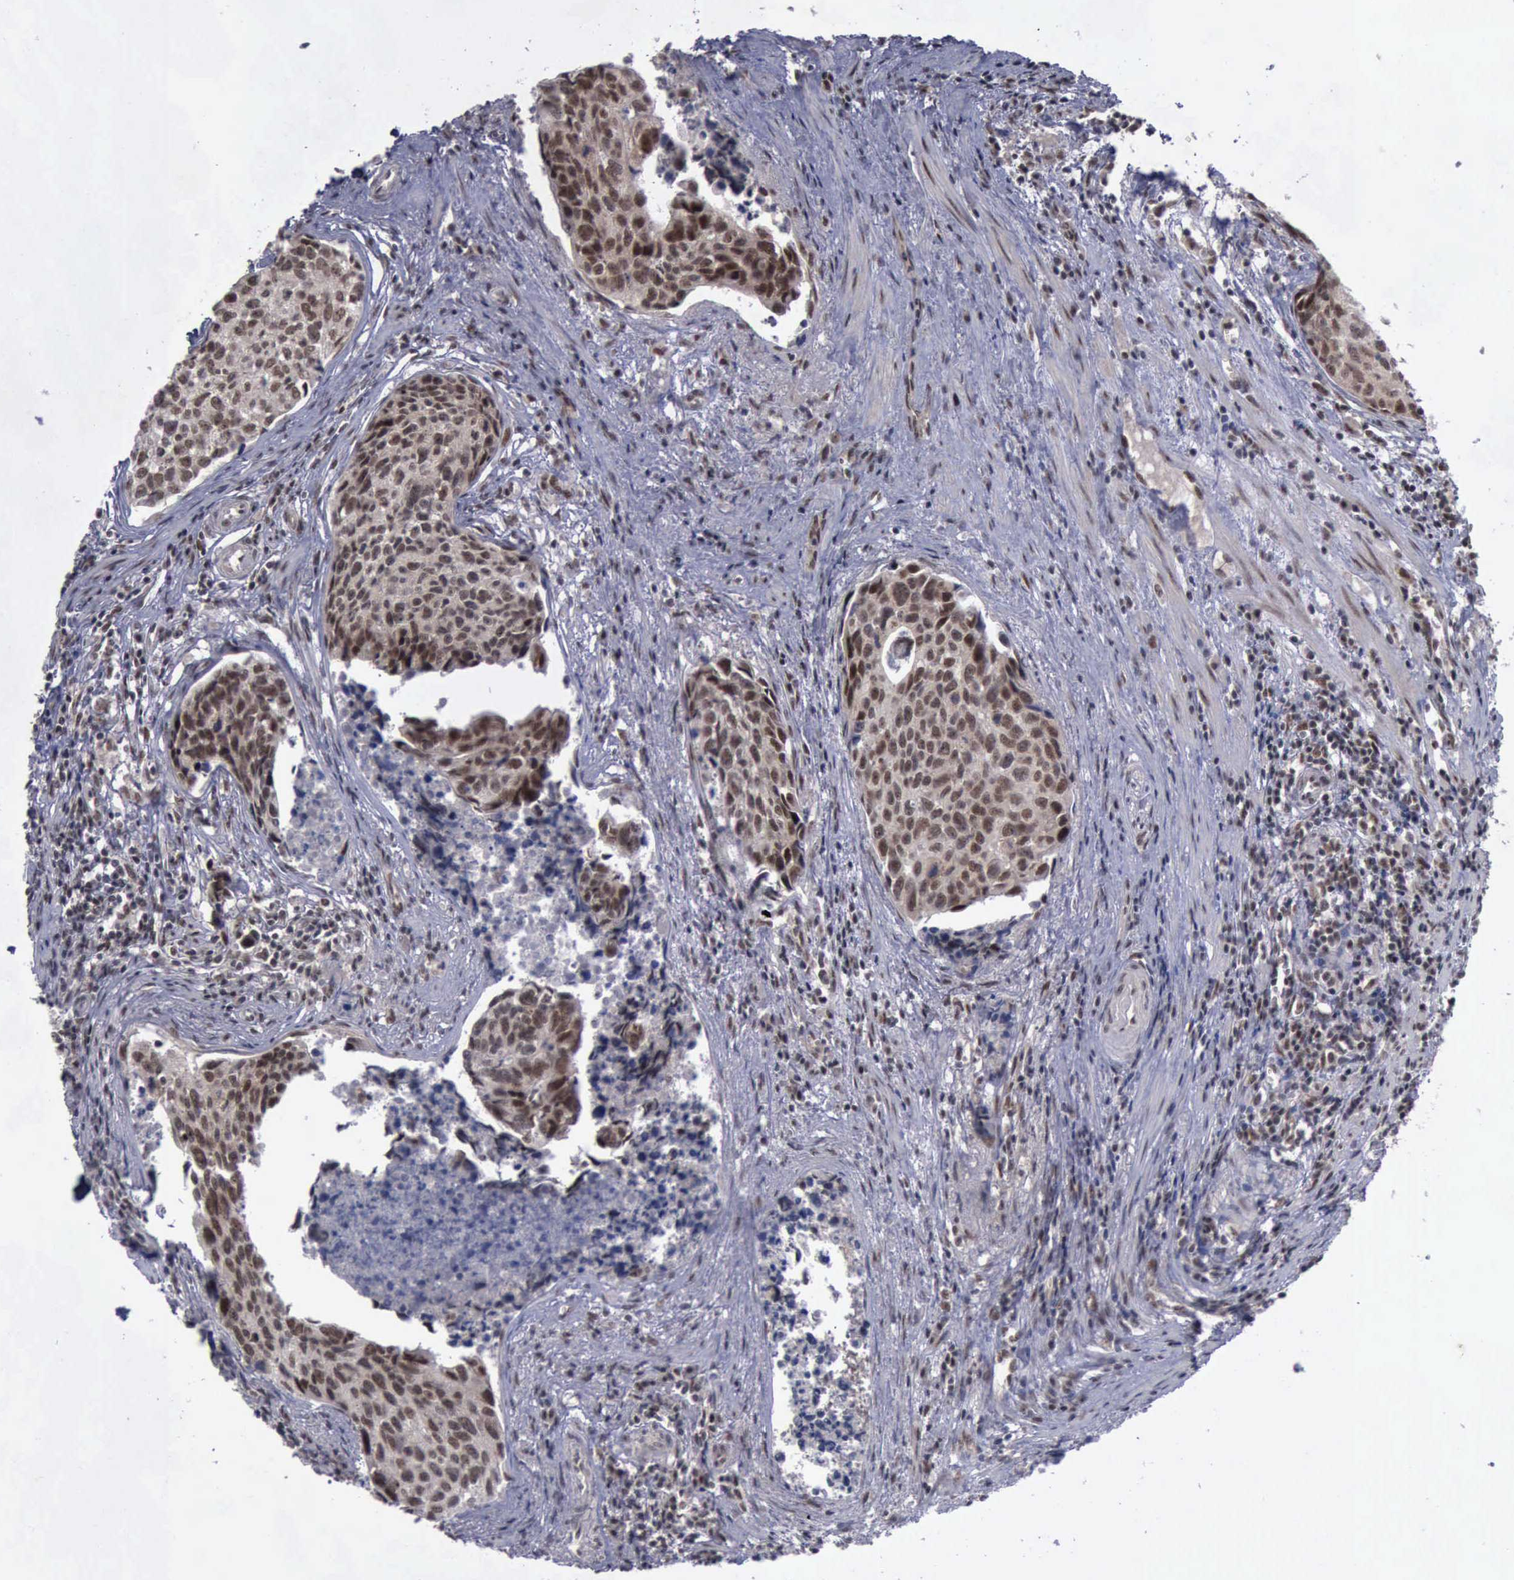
{"staining": {"intensity": "strong", "quantity": ">75%", "location": "cytoplasmic/membranous,nuclear"}, "tissue": "urothelial cancer", "cell_type": "Tumor cells", "image_type": "cancer", "snomed": [{"axis": "morphology", "description": "Urothelial carcinoma, High grade"}, {"axis": "topography", "description": "Urinary bladder"}], "caption": "Immunohistochemistry staining of urothelial cancer, which exhibits high levels of strong cytoplasmic/membranous and nuclear expression in about >75% of tumor cells indicating strong cytoplasmic/membranous and nuclear protein staining. The staining was performed using DAB (3,3'-diaminobenzidine) (brown) for protein detection and nuclei were counterstained in hematoxylin (blue).", "gene": "ATM", "patient": {"sex": "male", "age": 81}}